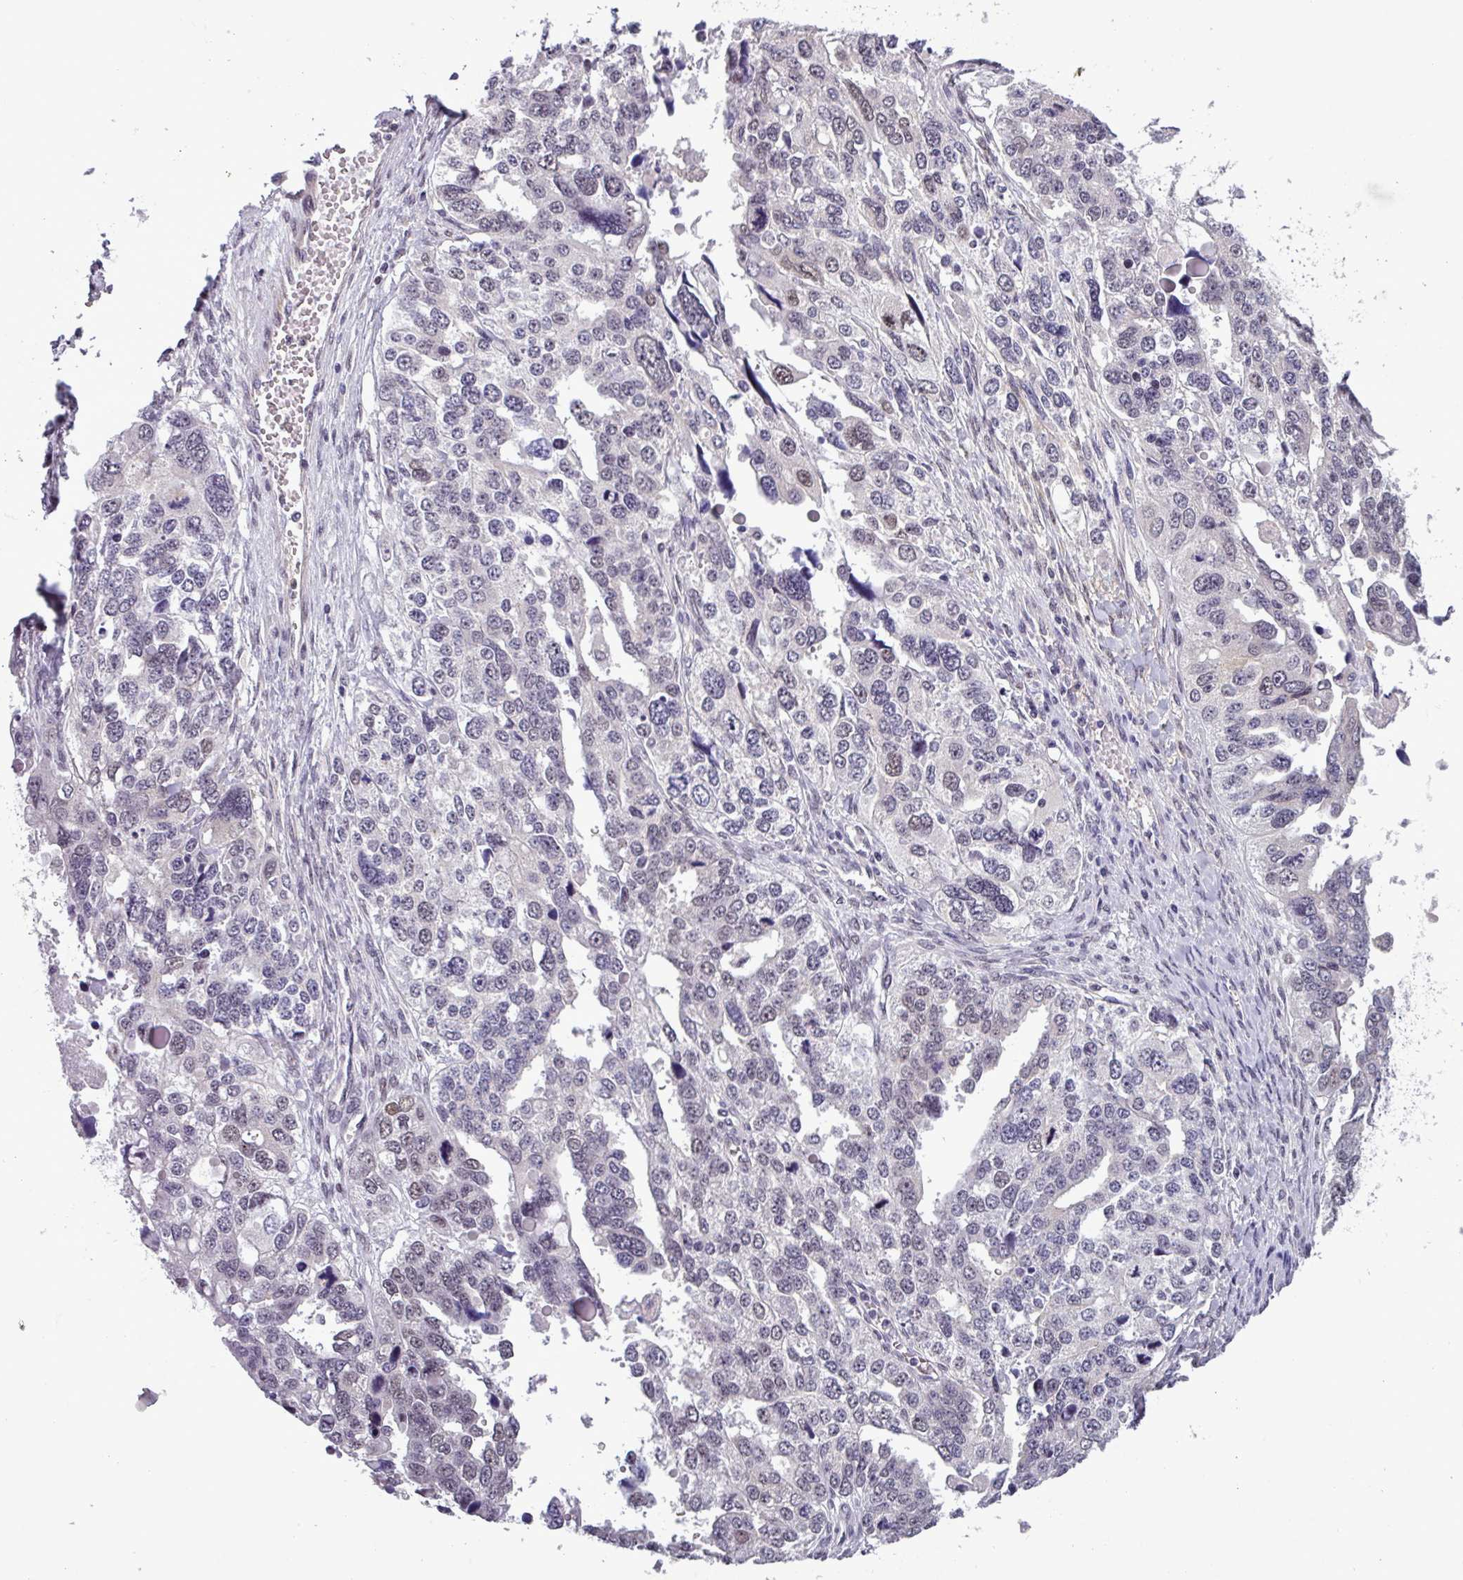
{"staining": {"intensity": "weak", "quantity": "<25%", "location": "nuclear"}, "tissue": "ovarian cancer", "cell_type": "Tumor cells", "image_type": "cancer", "snomed": [{"axis": "morphology", "description": "Cystadenocarcinoma, serous, NOS"}, {"axis": "topography", "description": "Ovary"}], "caption": "High power microscopy photomicrograph of an IHC histopathology image of ovarian cancer (serous cystadenocarcinoma), revealing no significant positivity in tumor cells.", "gene": "NPFFR1", "patient": {"sex": "female", "age": 76}}